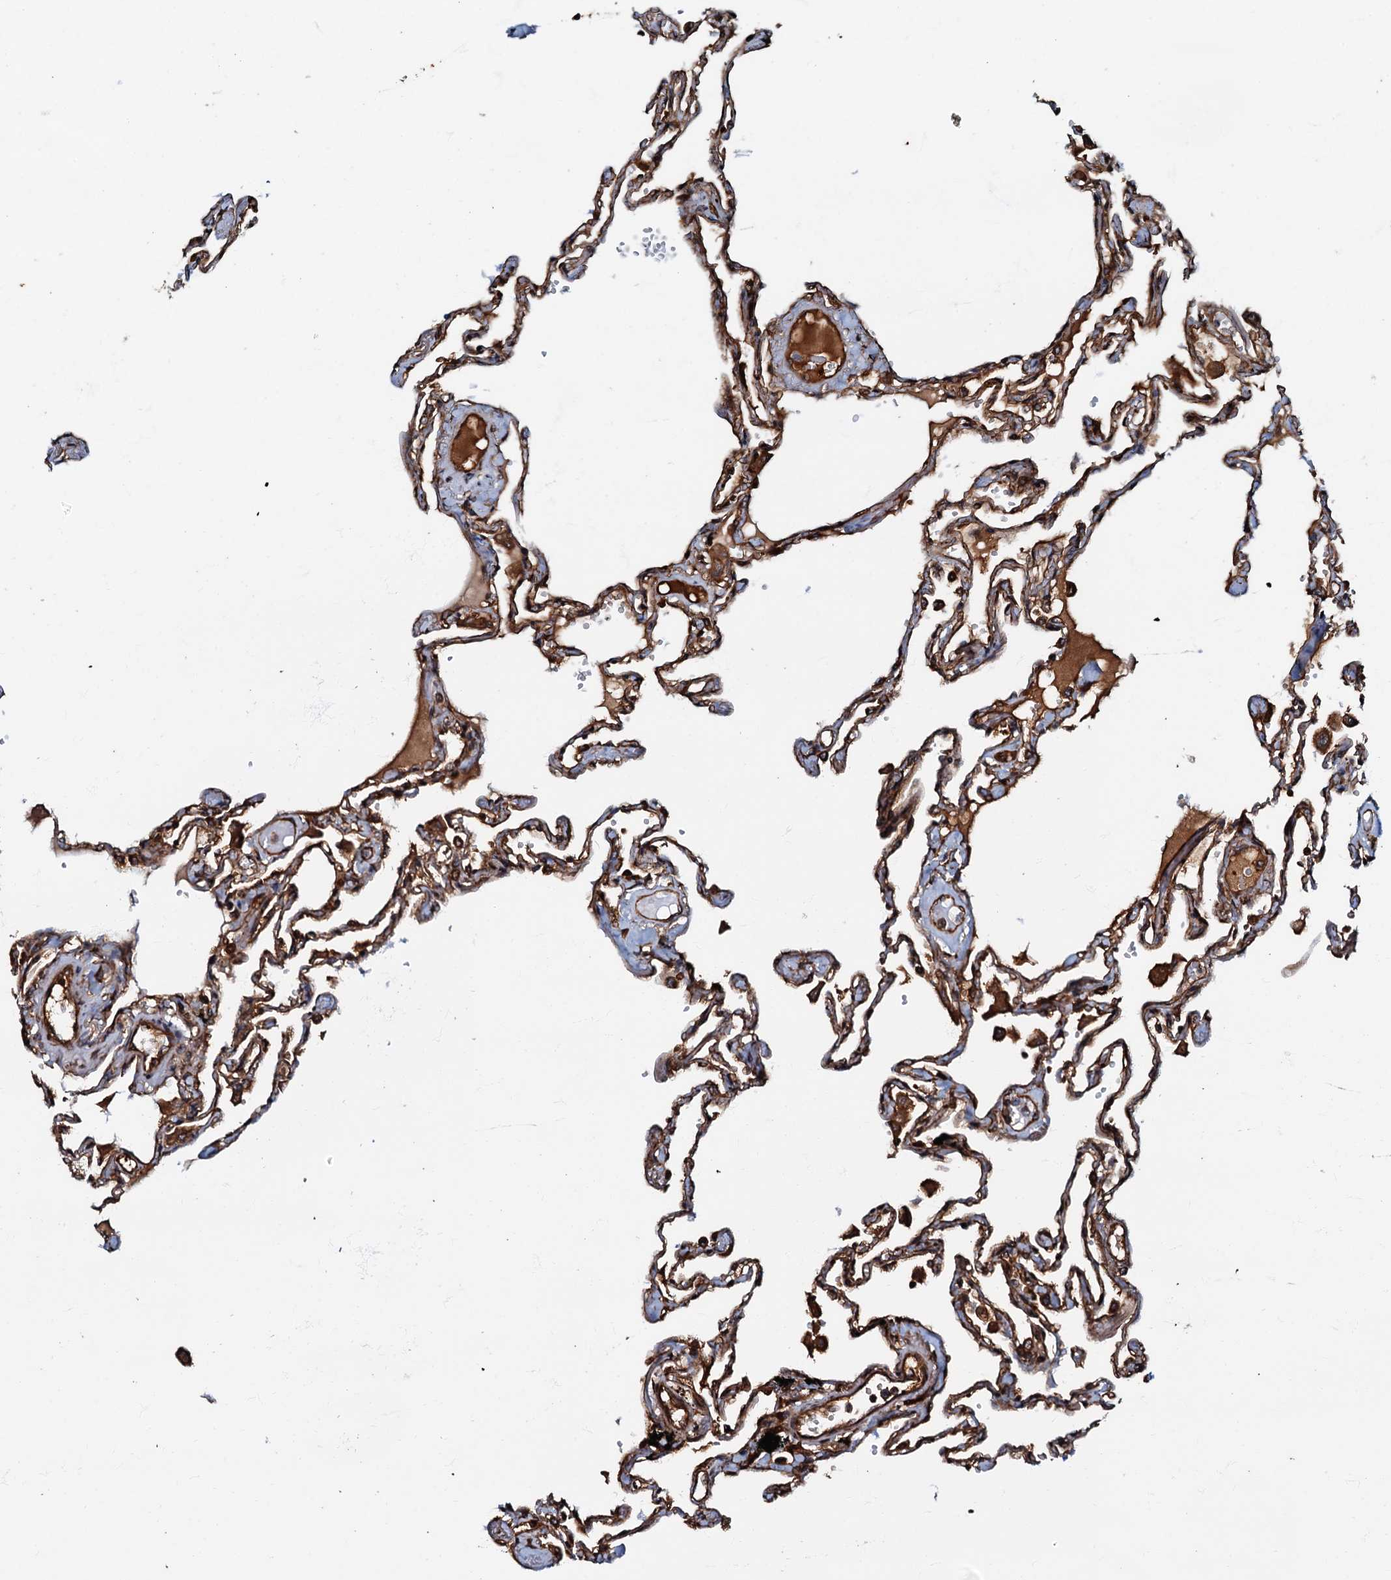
{"staining": {"intensity": "strong", "quantity": ">75%", "location": "cytoplasmic/membranous"}, "tissue": "lung", "cell_type": "Alveolar cells", "image_type": "normal", "snomed": [{"axis": "morphology", "description": "Normal tissue, NOS"}, {"axis": "topography", "description": "Lung"}], "caption": "Brown immunohistochemical staining in unremarkable lung displays strong cytoplasmic/membranous staining in about >75% of alveolar cells. (DAB (3,3'-diaminobenzidine) IHC with brightfield microscopy, high magnification).", "gene": "BLOC1S6", "patient": {"sex": "female", "age": 67}}